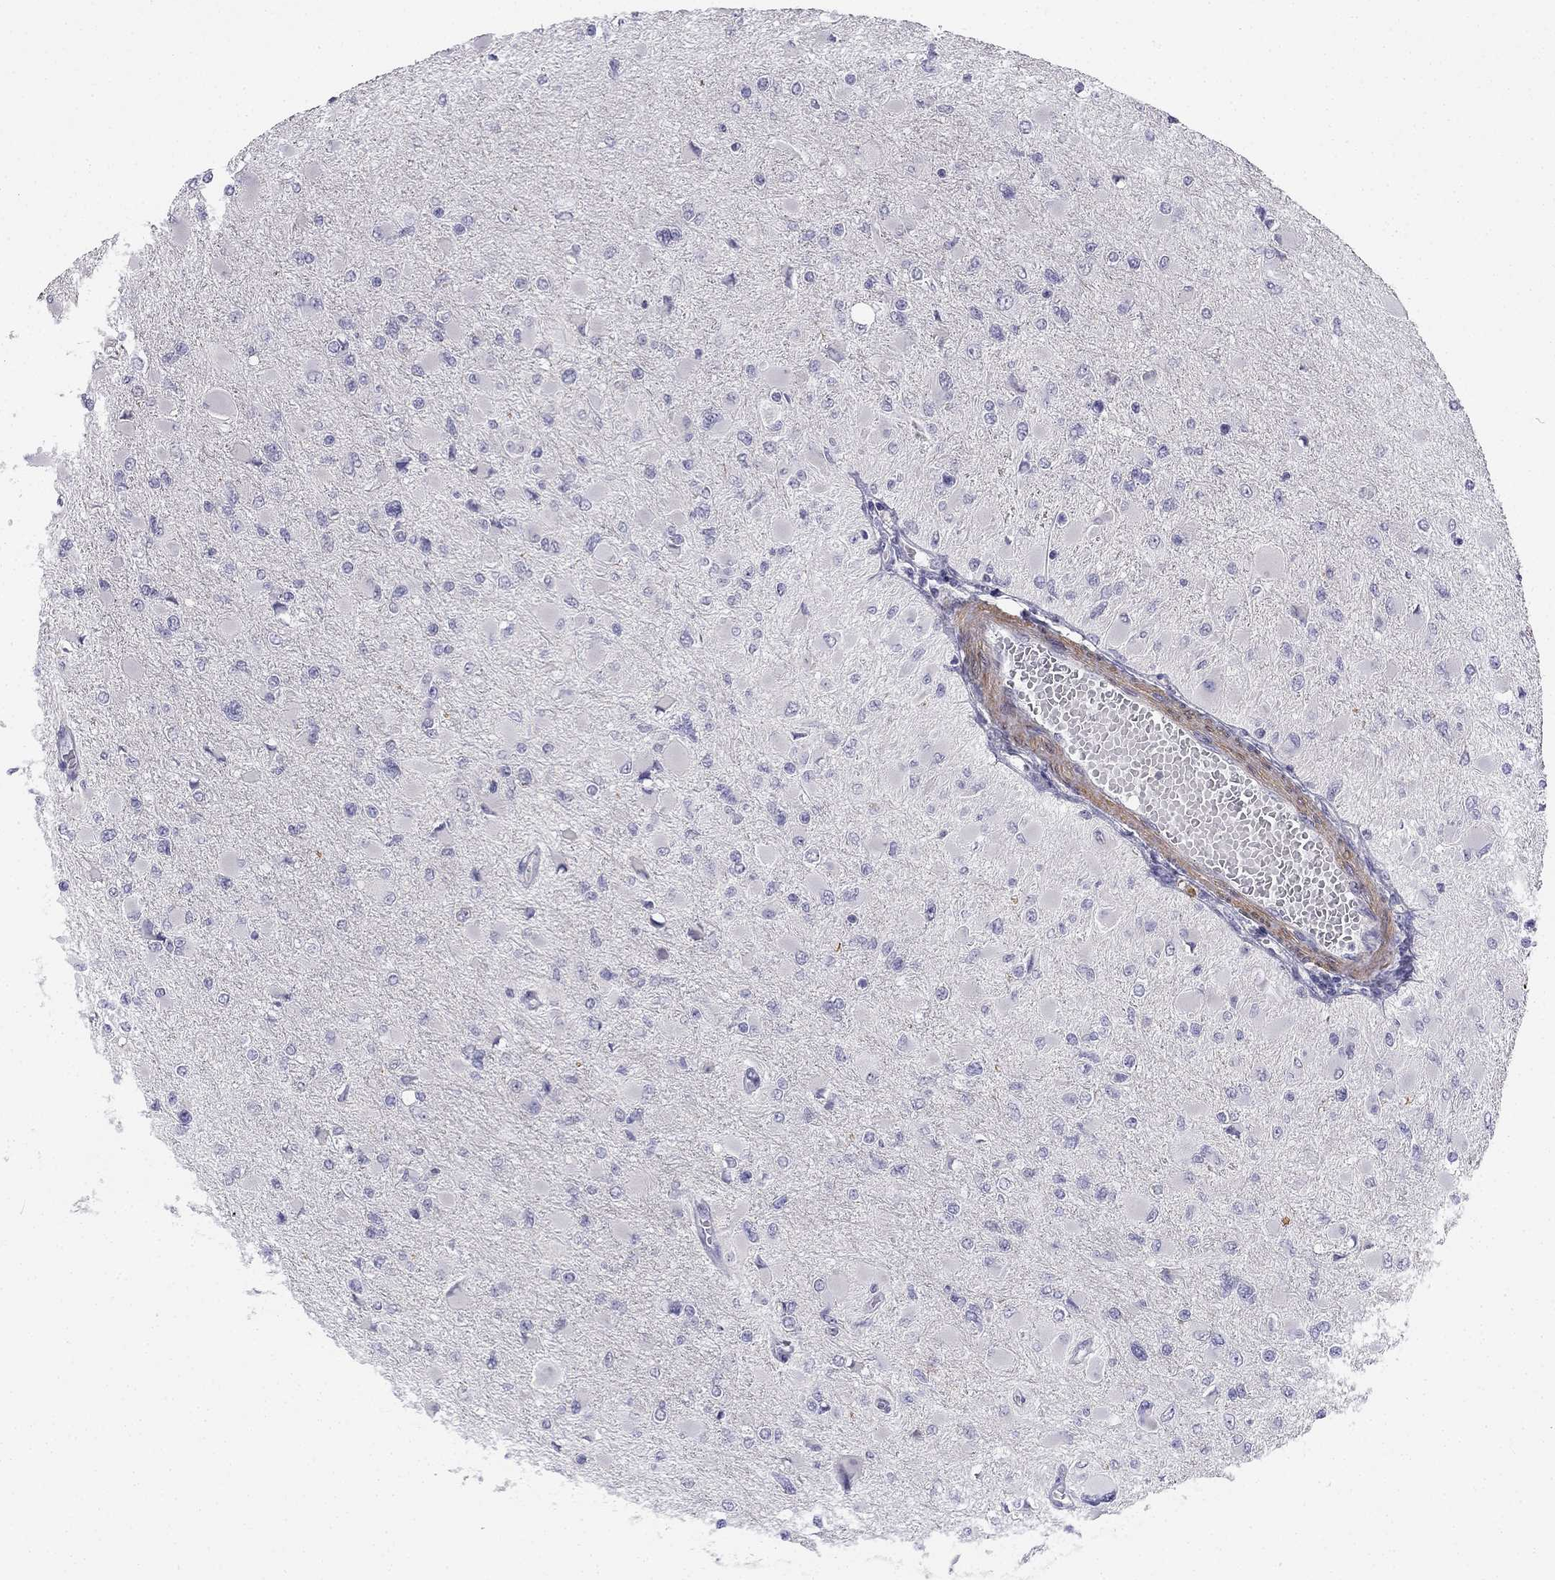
{"staining": {"intensity": "negative", "quantity": "none", "location": "none"}, "tissue": "glioma", "cell_type": "Tumor cells", "image_type": "cancer", "snomed": [{"axis": "morphology", "description": "Glioma, malignant, High grade"}, {"axis": "topography", "description": "Cerebral cortex"}], "caption": "Glioma was stained to show a protein in brown. There is no significant staining in tumor cells. (DAB IHC, high magnification).", "gene": "C16orf89", "patient": {"sex": "female", "age": 36}}